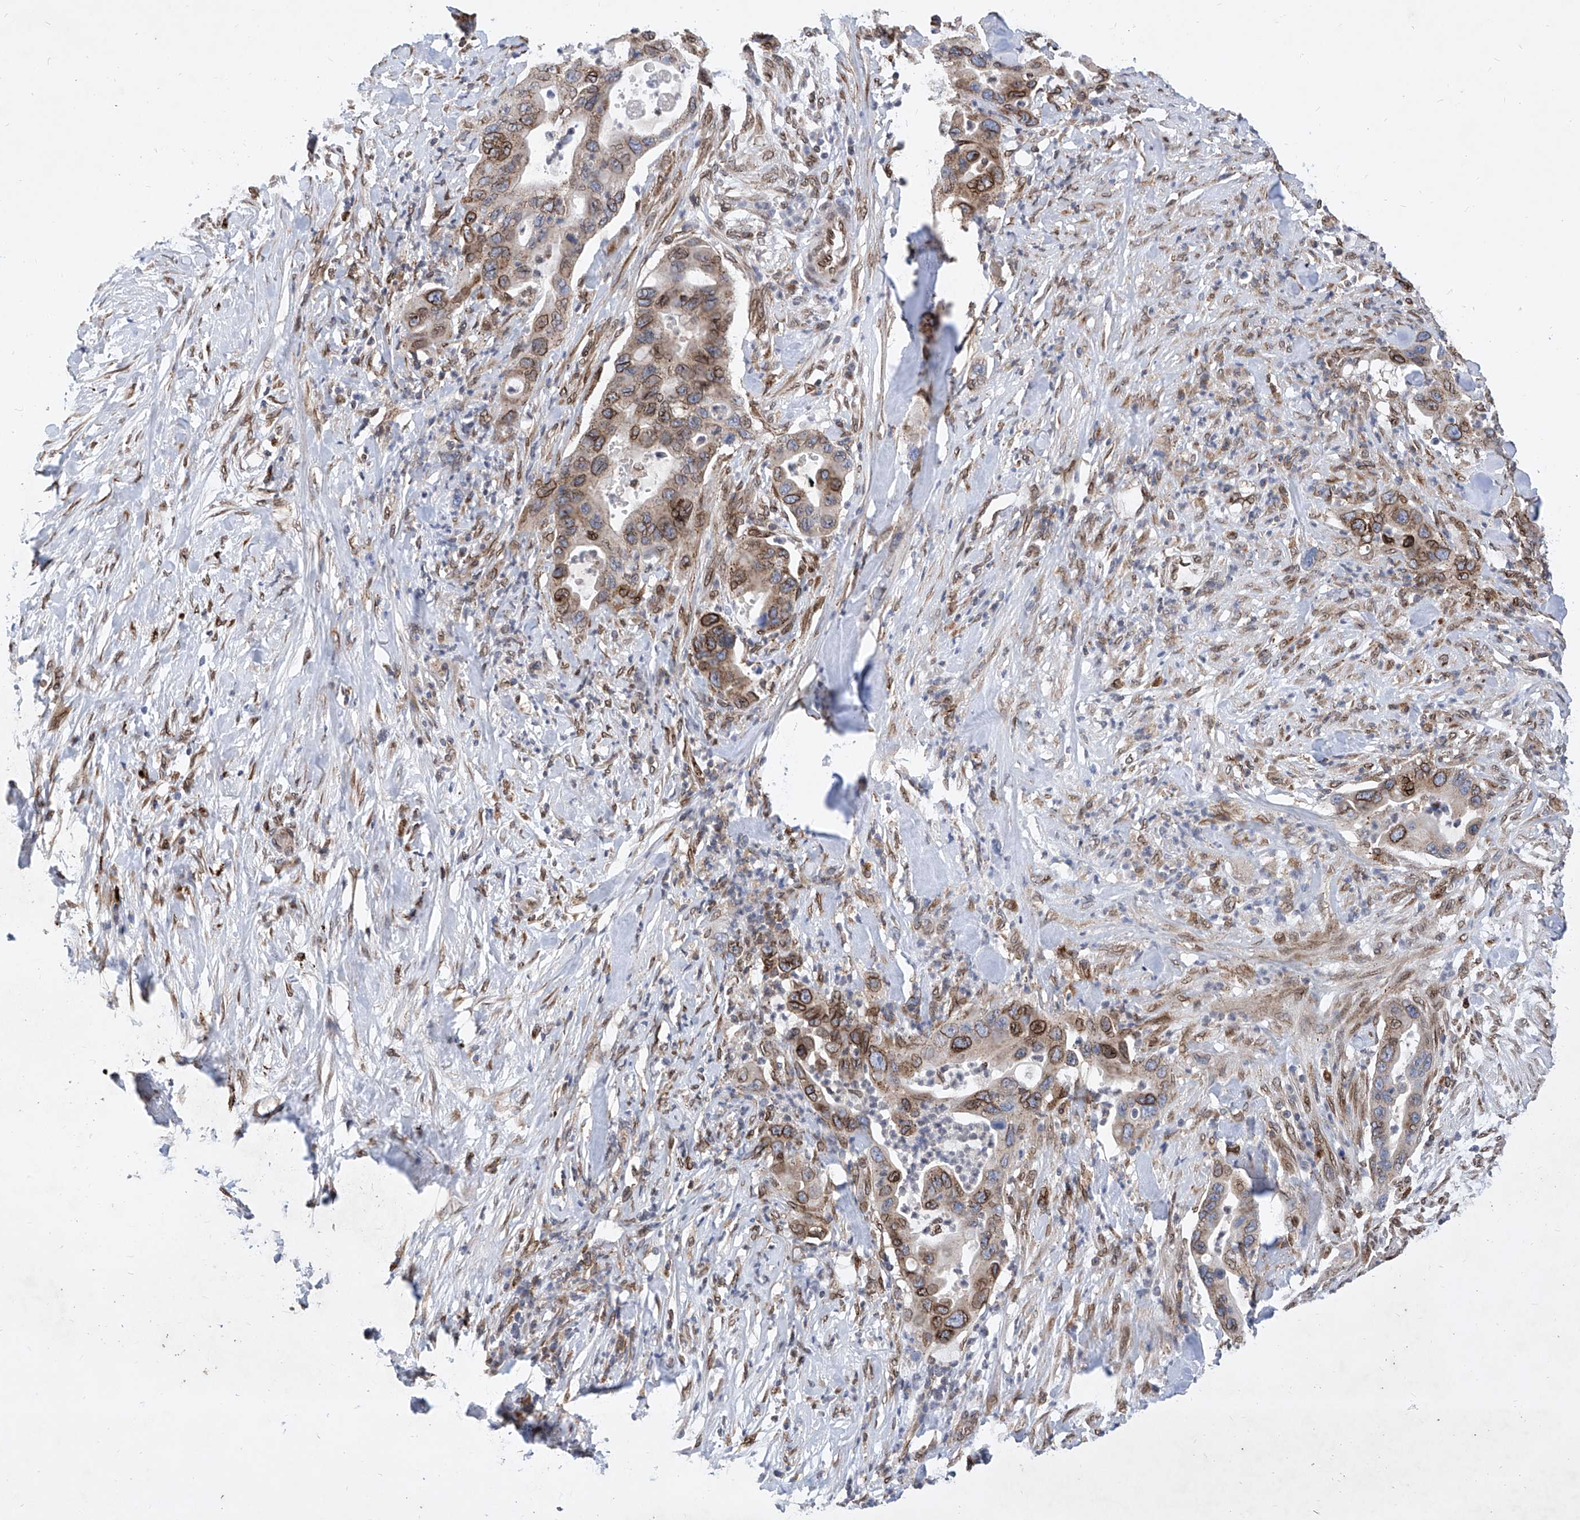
{"staining": {"intensity": "moderate", "quantity": ">75%", "location": "cytoplasmic/membranous,nuclear"}, "tissue": "pancreatic cancer", "cell_type": "Tumor cells", "image_type": "cancer", "snomed": [{"axis": "morphology", "description": "Adenocarcinoma, NOS"}, {"axis": "topography", "description": "Pancreas"}], "caption": "The micrograph displays a brown stain indicating the presence of a protein in the cytoplasmic/membranous and nuclear of tumor cells in pancreatic cancer (adenocarcinoma).", "gene": "MX2", "patient": {"sex": "female", "age": 71}}